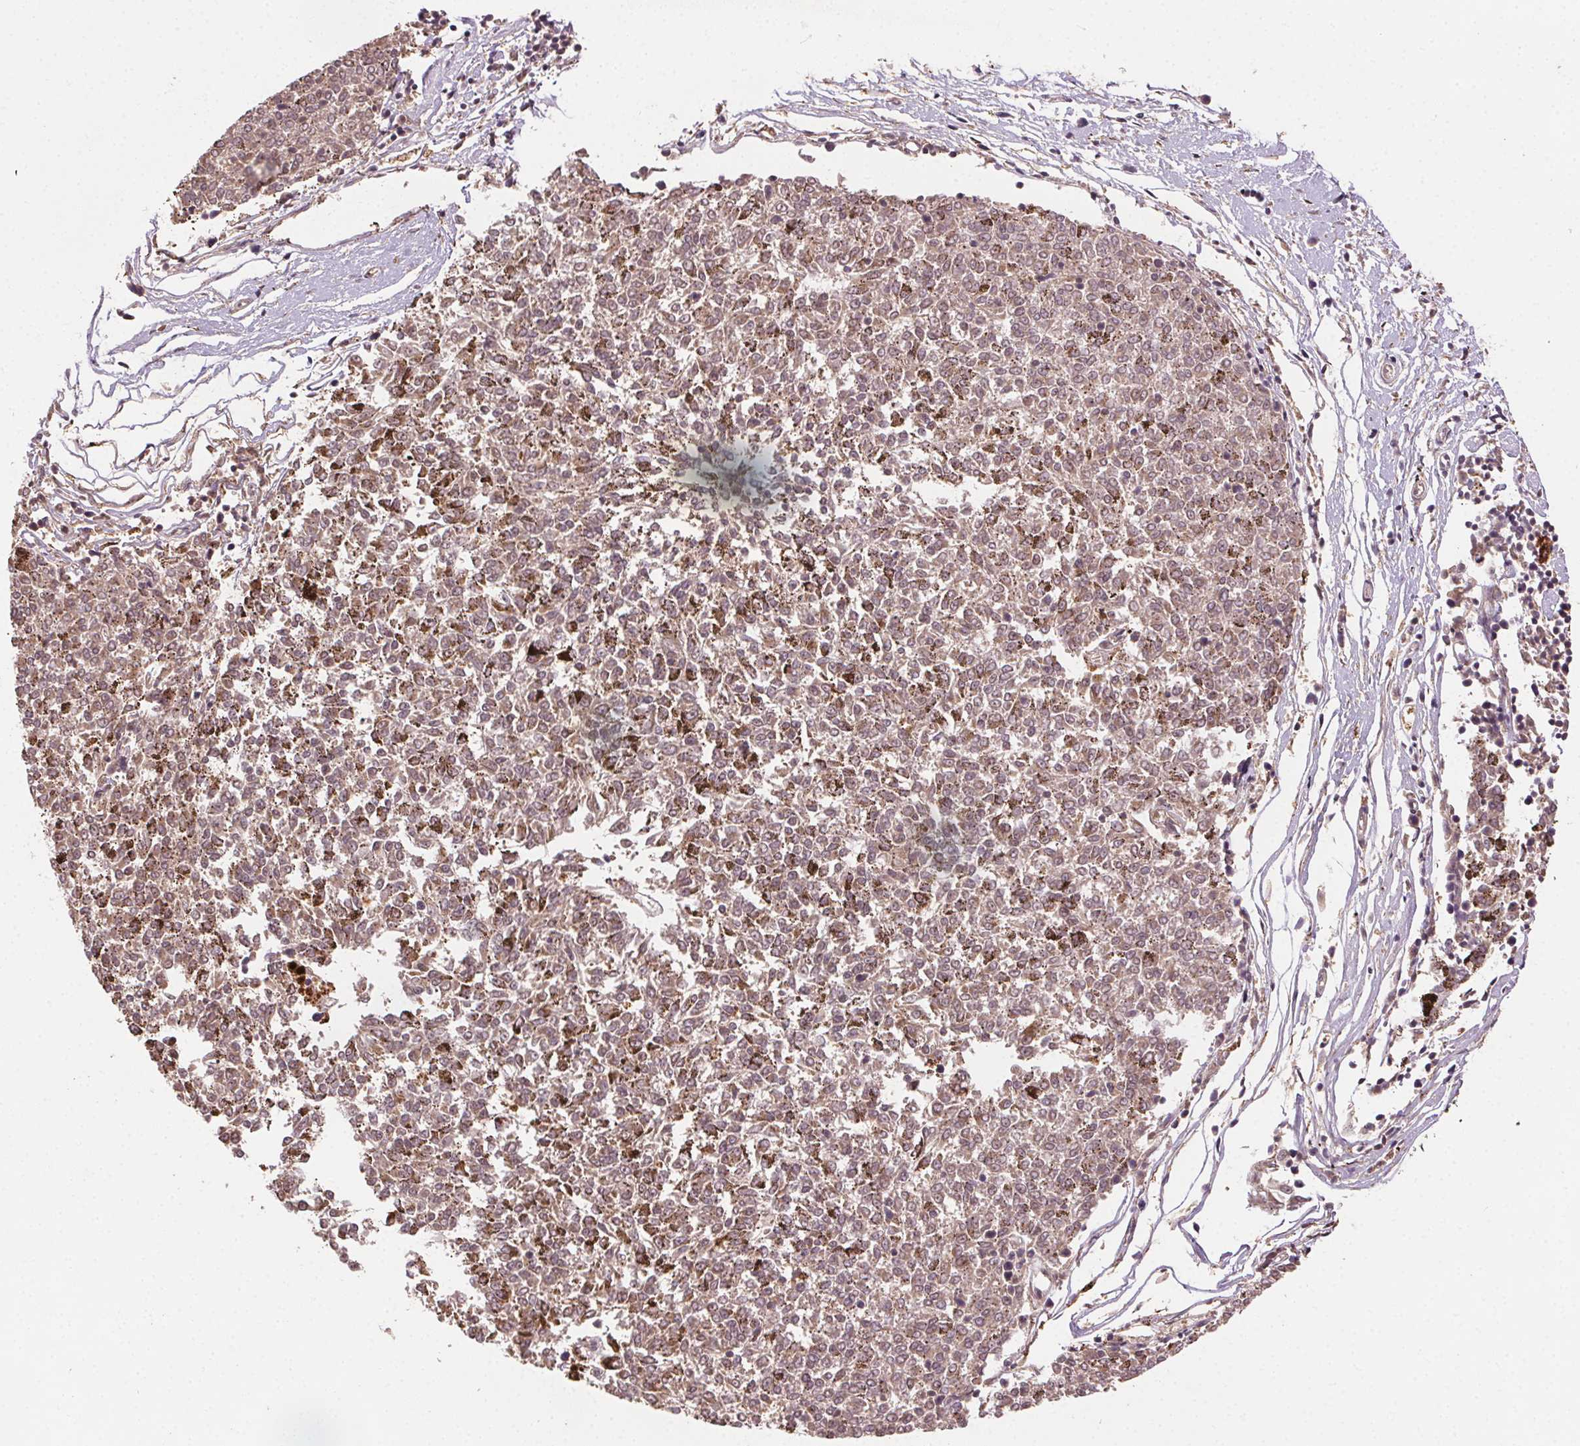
{"staining": {"intensity": "weak", "quantity": ">75%", "location": "cytoplasmic/membranous"}, "tissue": "melanoma", "cell_type": "Tumor cells", "image_type": "cancer", "snomed": [{"axis": "morphology", "description": "Malignant melanoma, NOS"}, {"axis": "topography", "description": "Skin"}], "caption": "Protein expression analysis of human melanoma reveals weak cytoplasmic/membranous positivity in about >75% of tumor cells.", "gene": "KLHL15", "patient": {"sex": "female", "age": 72}}